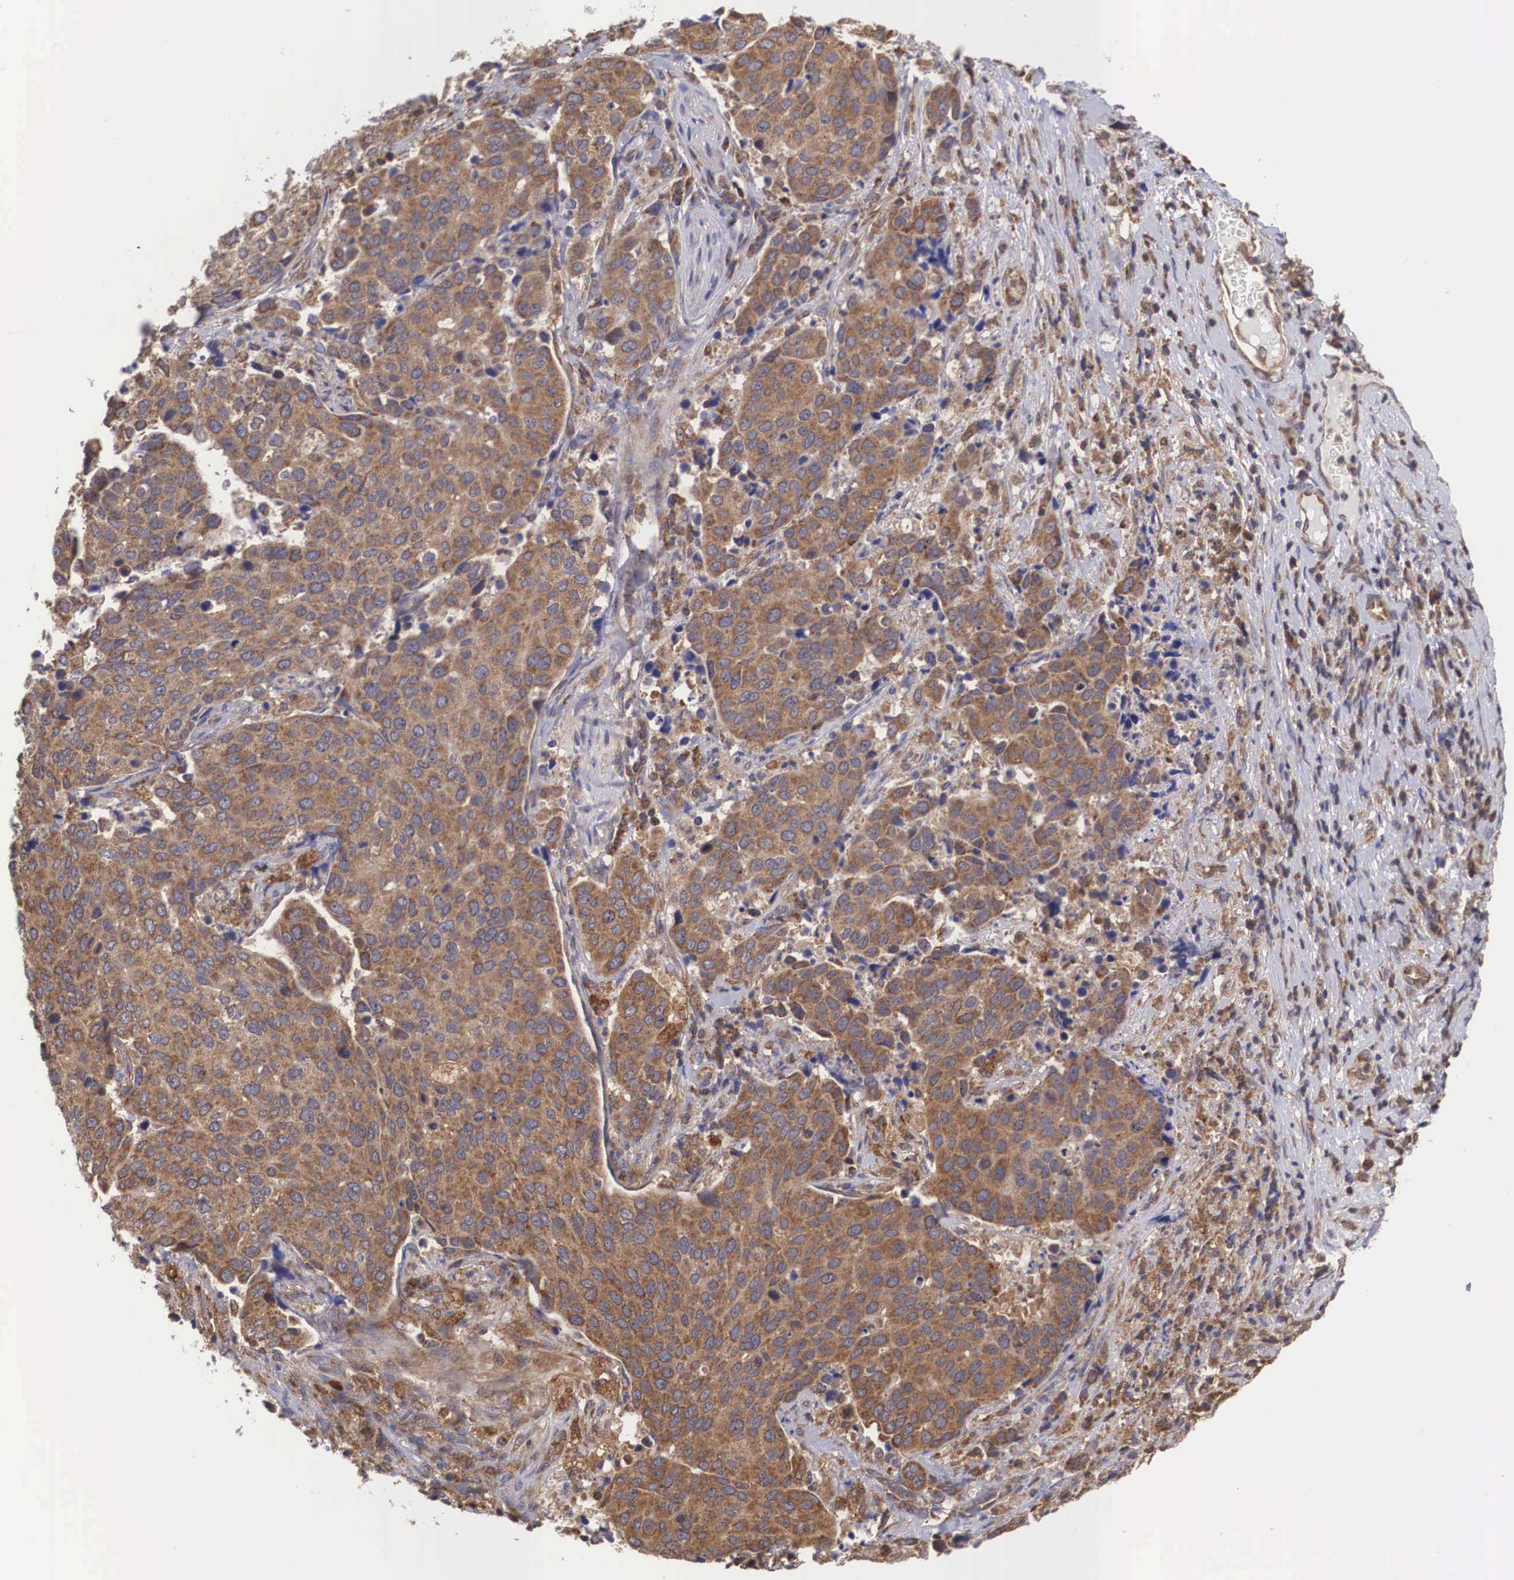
{"staining": {"intensity": "moderate", "quantity": ">75%", "location": "cytoplasmic/membranous"}, "tissue": "cervical cancer", "cell_type": "Tumor cells", "image_type": "cancer", "snomed": [{"axis": "morphology", "description": "Squamous cell carcinoma, NOS"}, {"axis": "topography", "description": "Cervix"}], "caption": "Immunohistochemical staining of cervical squamous cell carcinoma shows moderate cytoplasmic/membranous protein positivity in about >75% of tumor cells.", "gene": "DHRS1", "patient": {"sex": "female", "age": 54}}